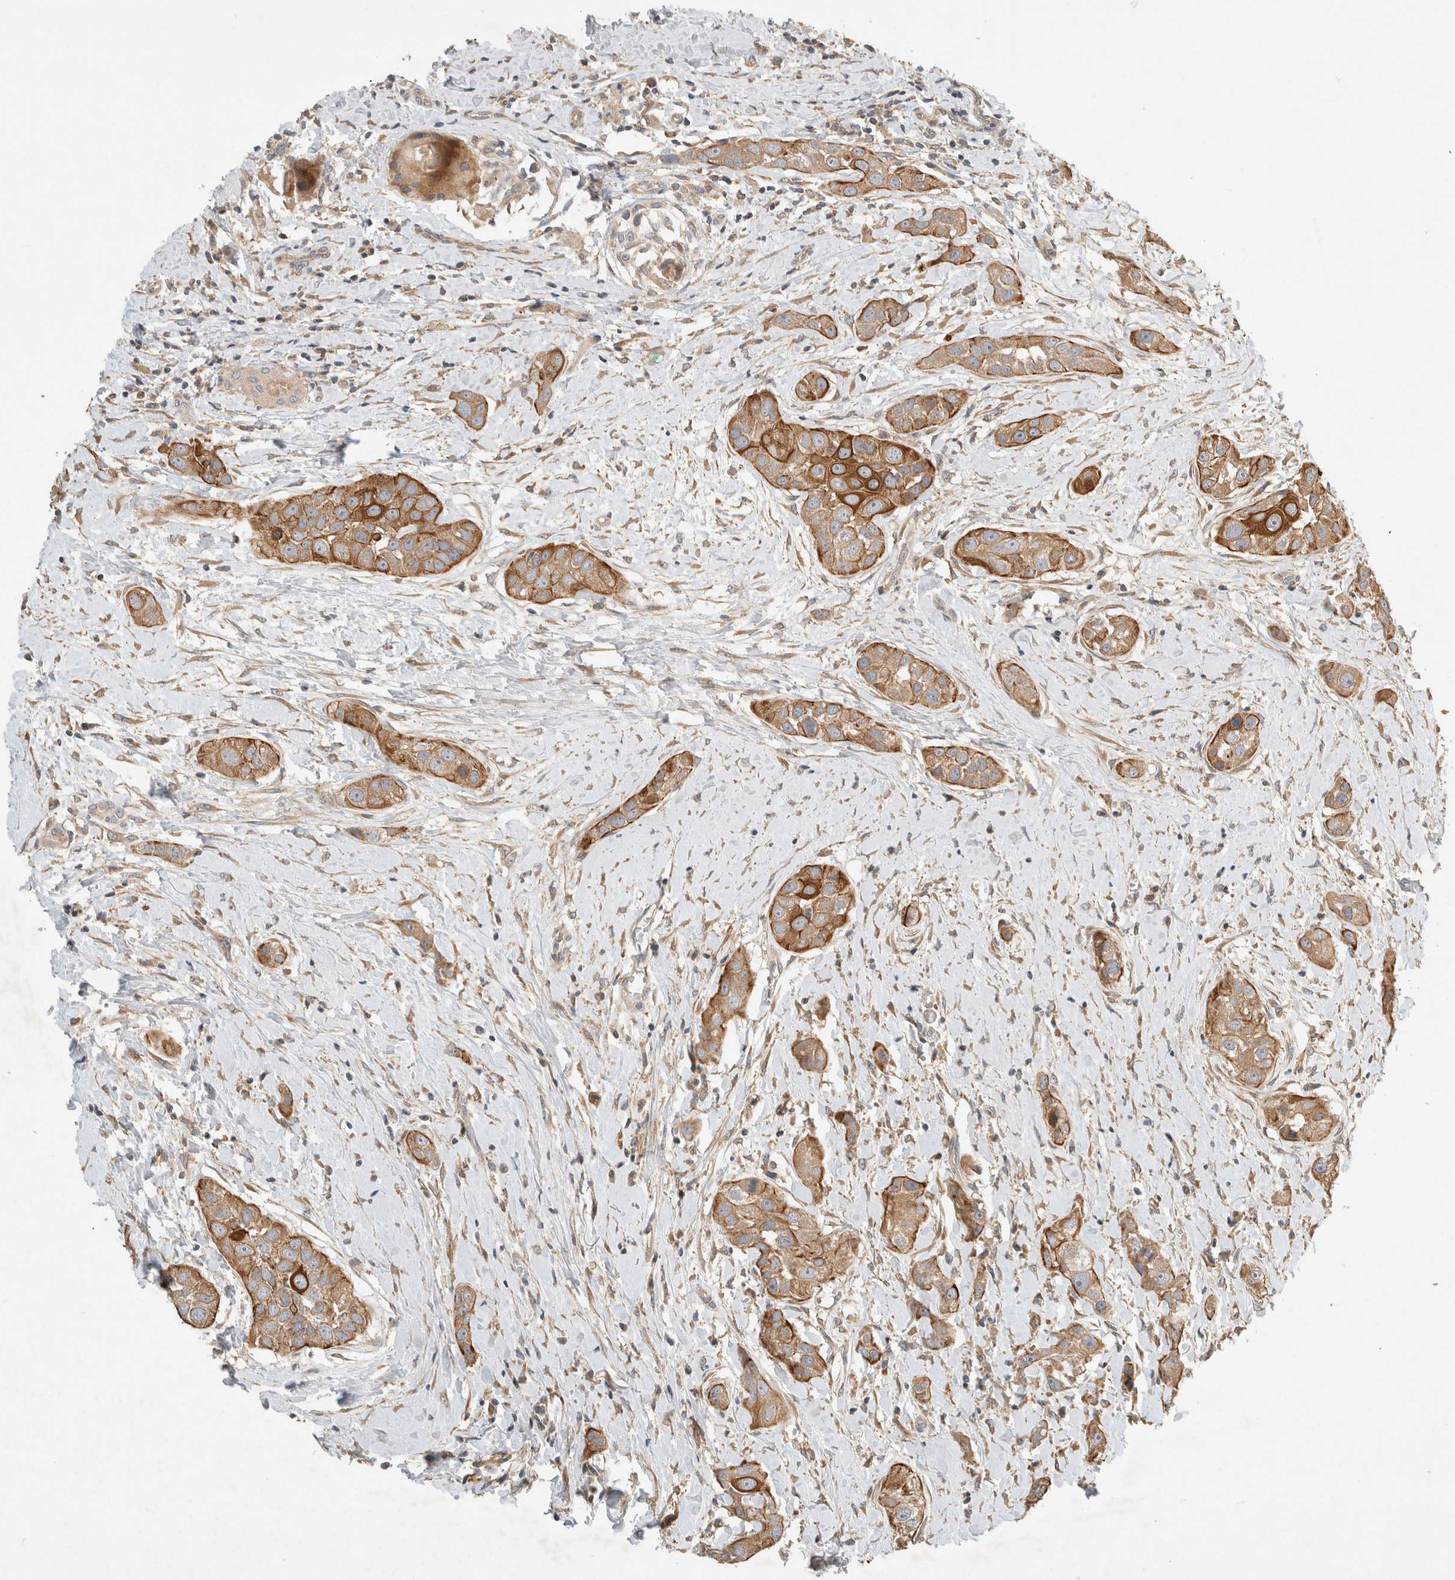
{"staining": {"intensity": "moderate", "quantity": ">75%", "location": "cytoplasmic/membranous"}, "tissue": "head and neck cancer", "cell_type": "Tumor cells", "image_type": "cancer", "snomed": [{"axis": "morphology", "description": "Normal tissue, NOS"}, {"axis": "morphology", "description": "Squamous cell carcinoma, NOS"}, {"axis": "topography", "description": "Skeletal muscle"}, {"axis": "topography", "description": "Head-Neck"}], "caption": "Immunohistochemical staining of head and neck squamous cell carcinoma reveals medium levels of moderate cytoplasmic/membranous protein expression in approximately >75% of tumor cells.", "gene": "ARMC9", "patient": {"sex": "male", "age": 51}}